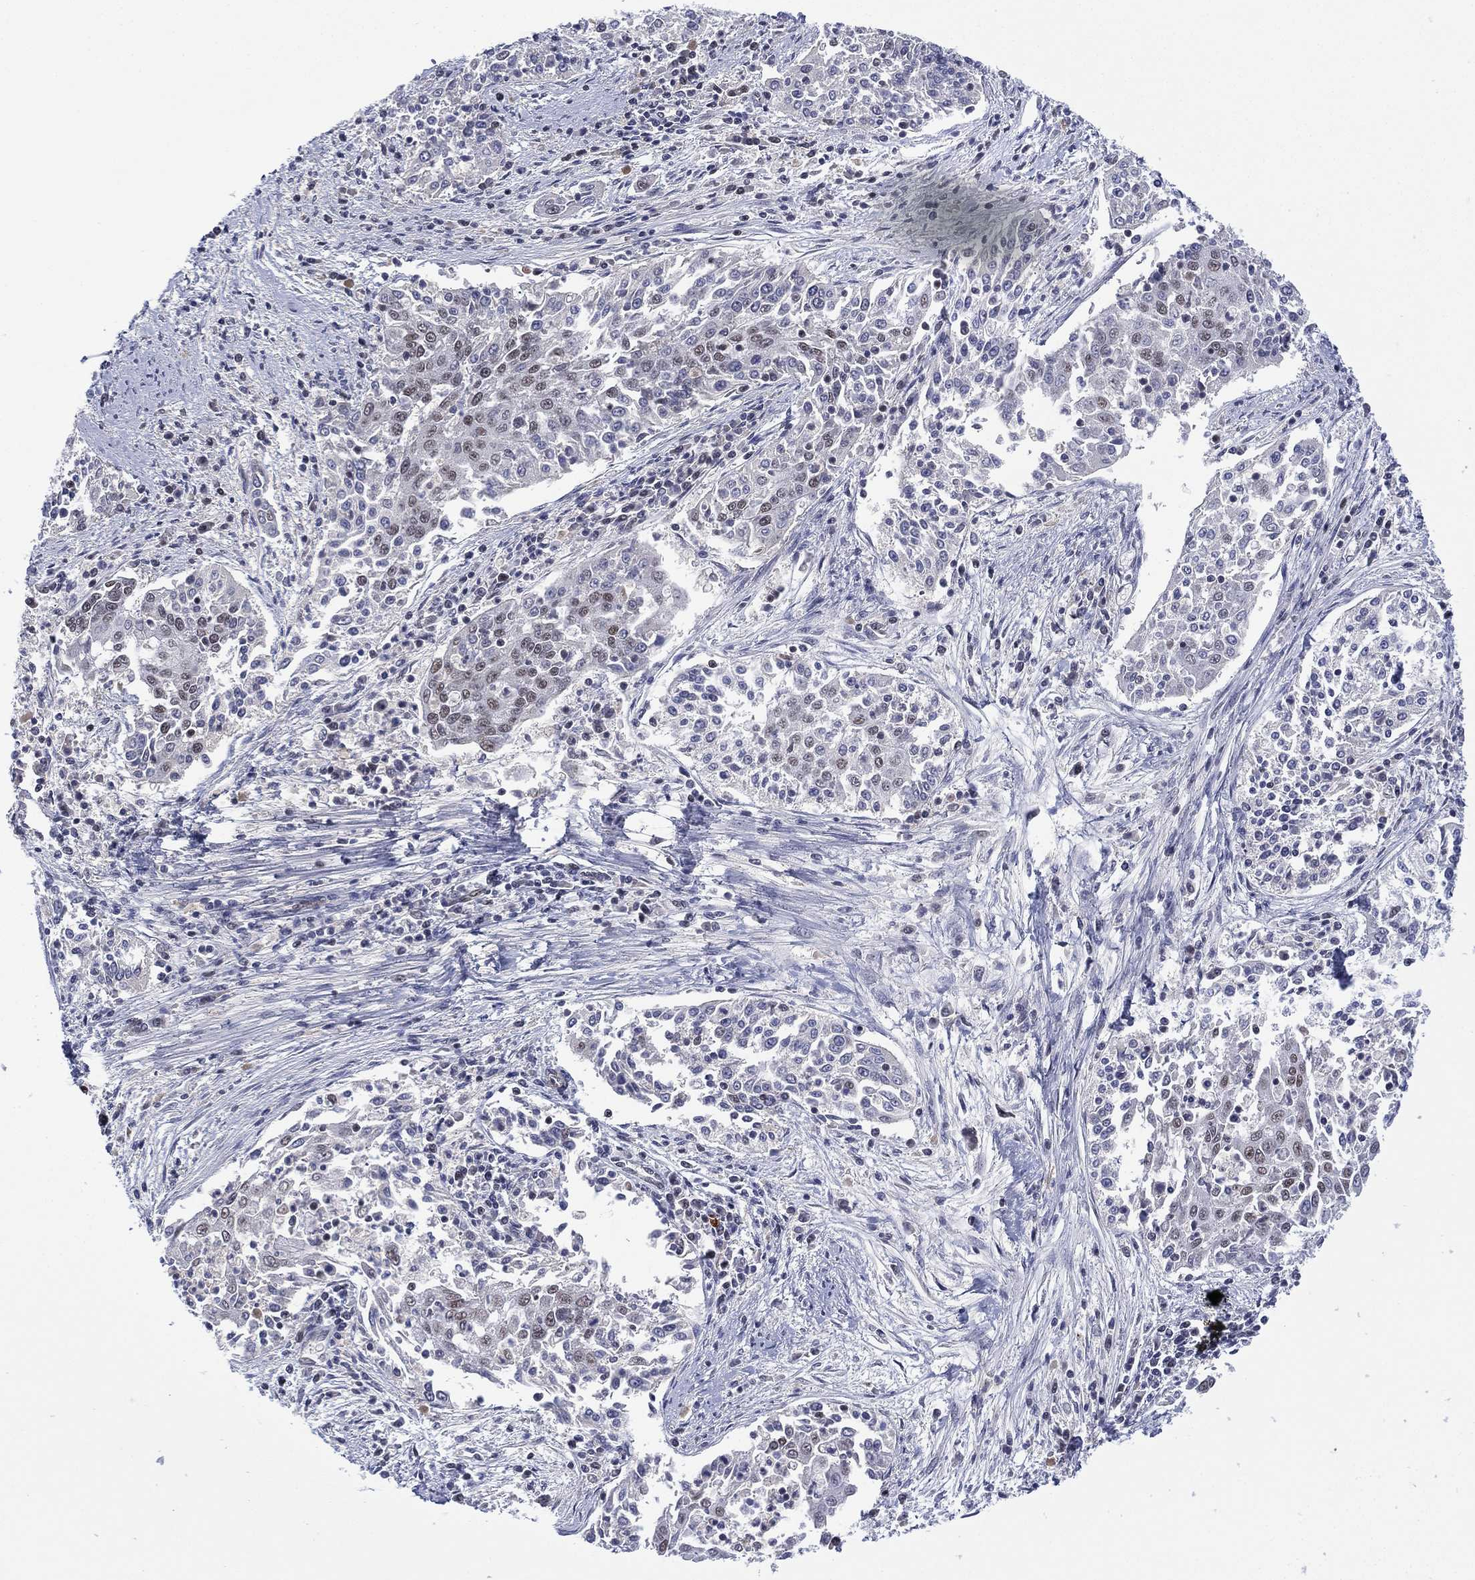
{"staining": {"intensity": "negative", "quantity": "none", "location": "none"}, "tissue": "cervical cancer", "cell_type": "Tumor cells", "image_type": "cancer", "snomed": [{"axis": "morphology", "description": "Squamous cell carcinoma, NOS"}, {"axis": "topography", "description": "Cervix"}], "caption": "Histopathology image shows no protein expression in tumor cells of cervical cancer (squamous cell carcinoma) tissue.", "gene": "GSE1", "patient": {"sex": "female", "age": 41}}